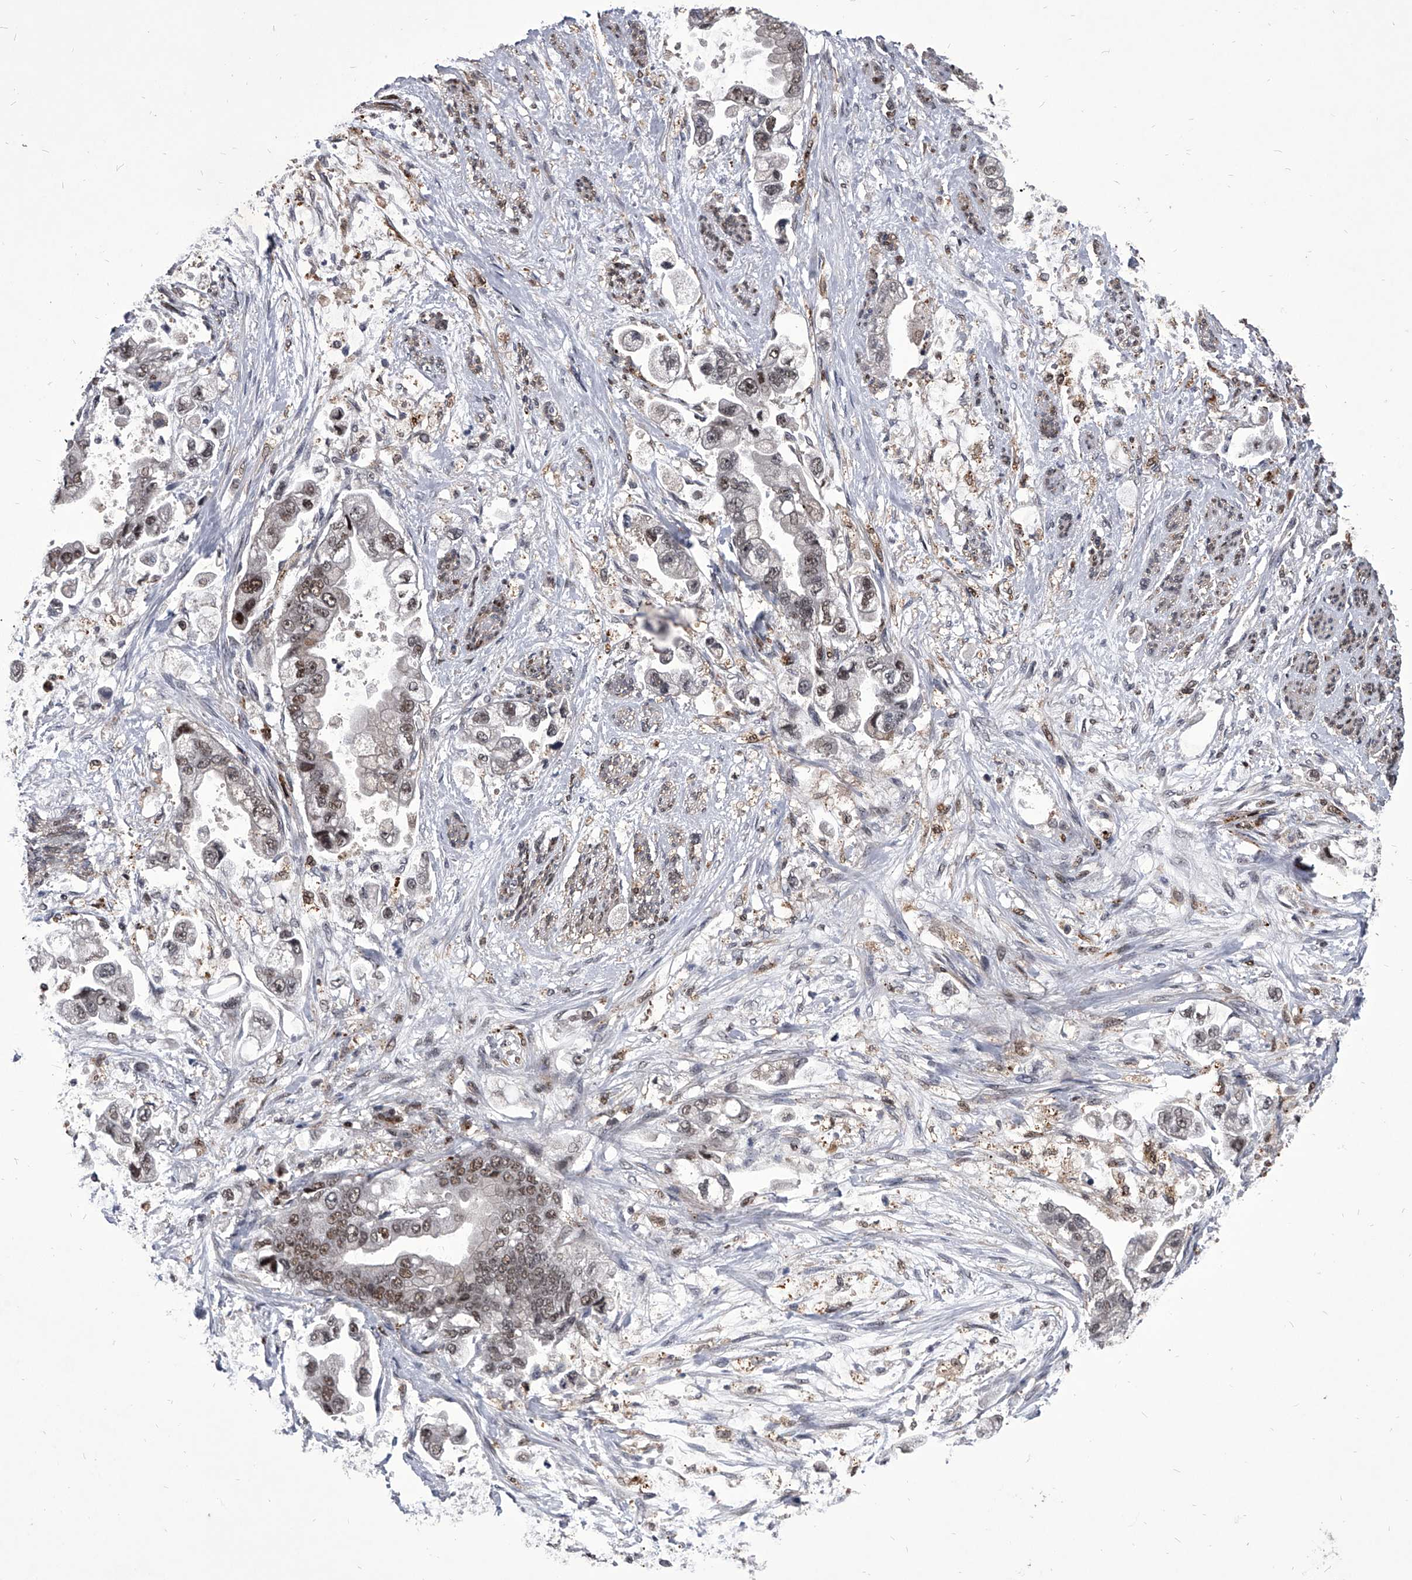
{"staining": {"intensity": "moderate", "quantity": ">75%", "location": "nuclear"}, "tissue": "stomach cancer", "cell_type": "Tumor cells", "image_type": "cancer", "snomed": [{"axis": "morphology", "description": "Adenocarcinoma, NOS"}, {"axis": "topography", "description": "Stomach"}], "caption": "Immunohistochemistry (IHC) (DAB) staining of human adenocarcinoma (stomach) demonstrates moderate nuclear protein expression in about >75% of tumor cells.", "gene": "CMTR1", "patient": {"sex": "male", "age": 62}}